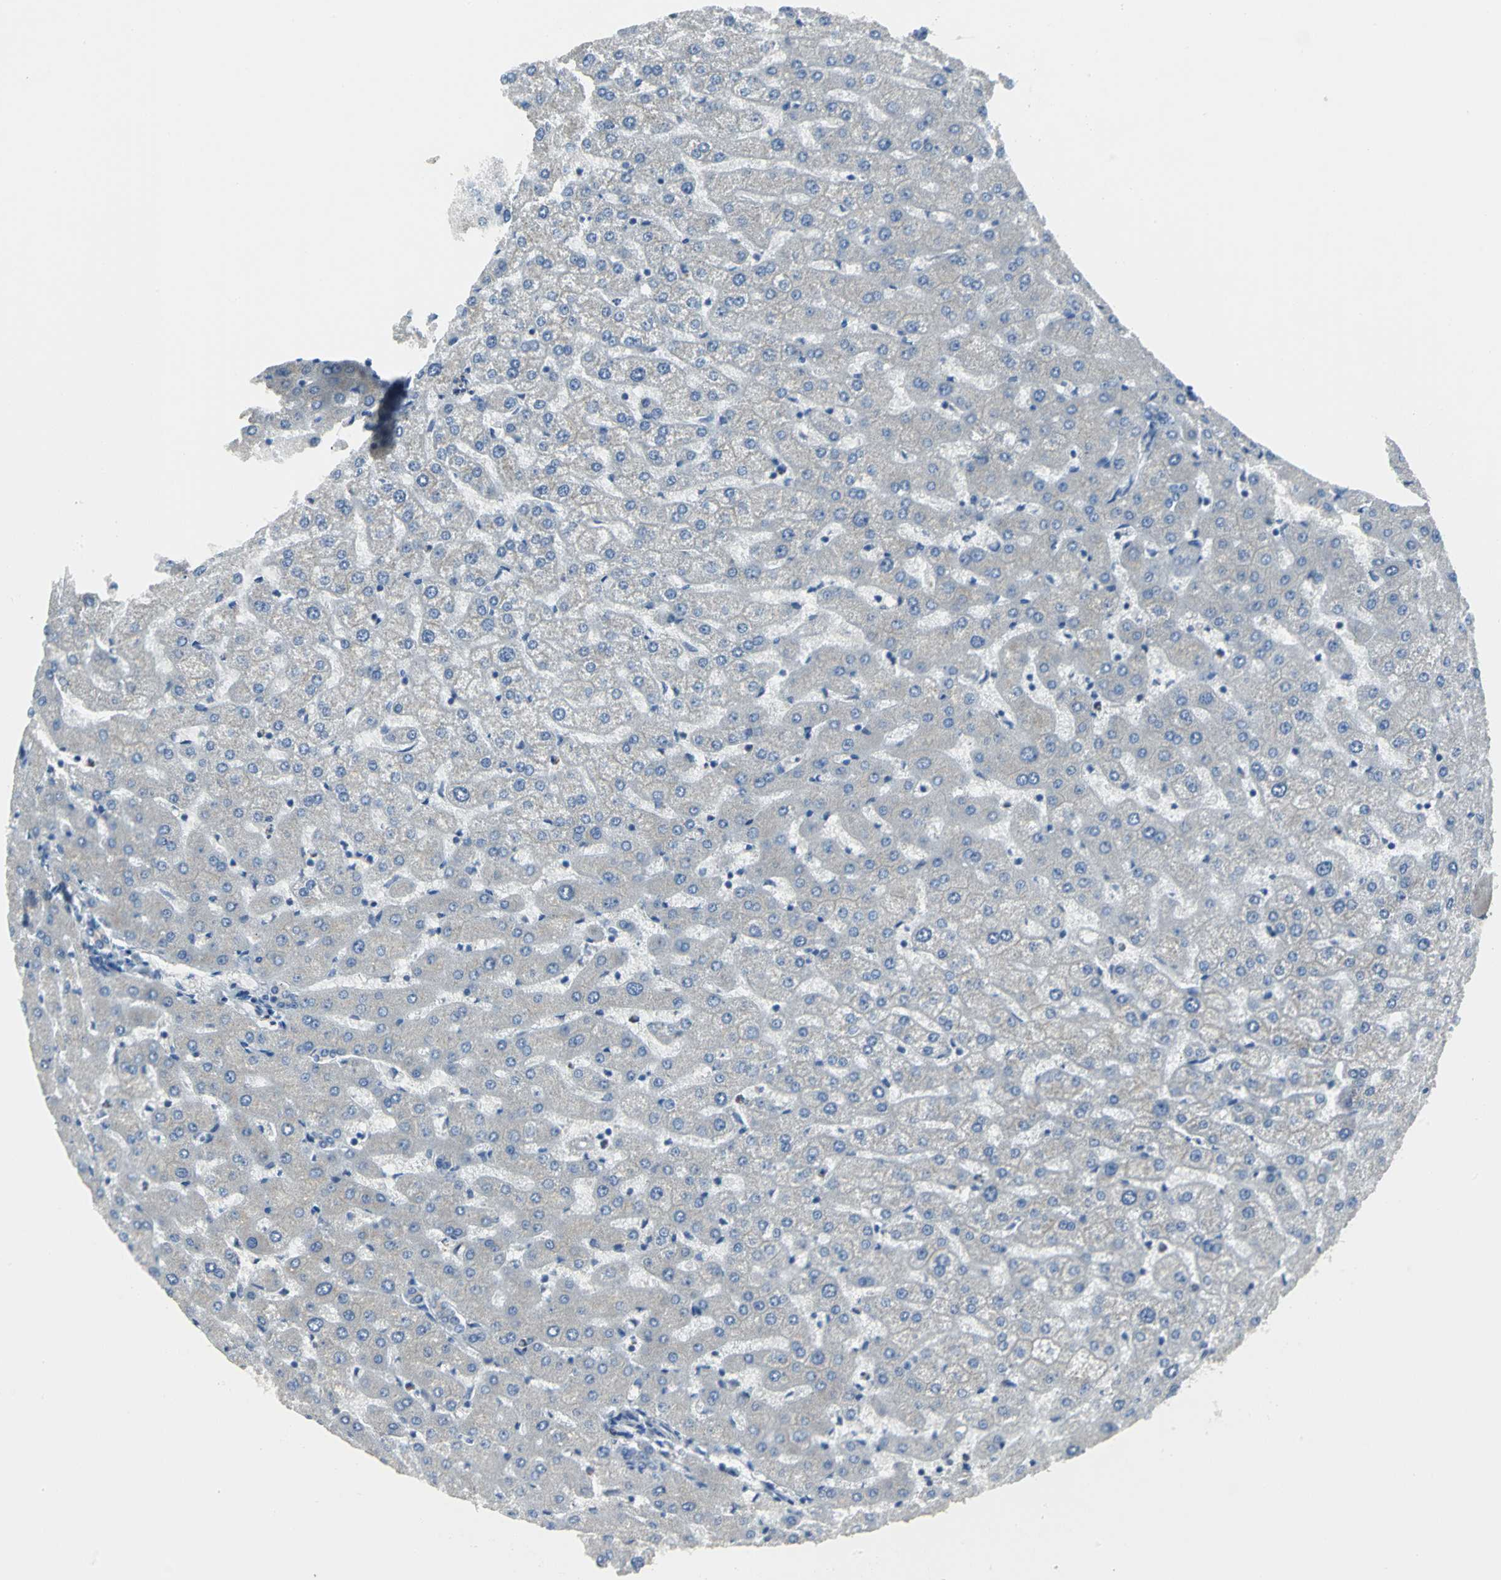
{"staining": {"intensity": "negative", "quantity": "none", "location": "none"}, "tissue": "liver", "cell_type": "Cholangiocytes", "image_type": "normal", "snomed": [{"axis": "morphology", "description": "Normal tissue, NOS"}, {"axis": "morphology", "description": "Fibrosis, NOS"}, {"axis": "topography", "description": "Liver"}], "caption": "This is a image of immunohistochemistry (IHC) staining of normal liver, which shows no staining in cholangiocytes. (IHC, brightfield microscopy, high magnification).", "gene": "EIF5A", "patient": {"sex": "female", "age": 29}}